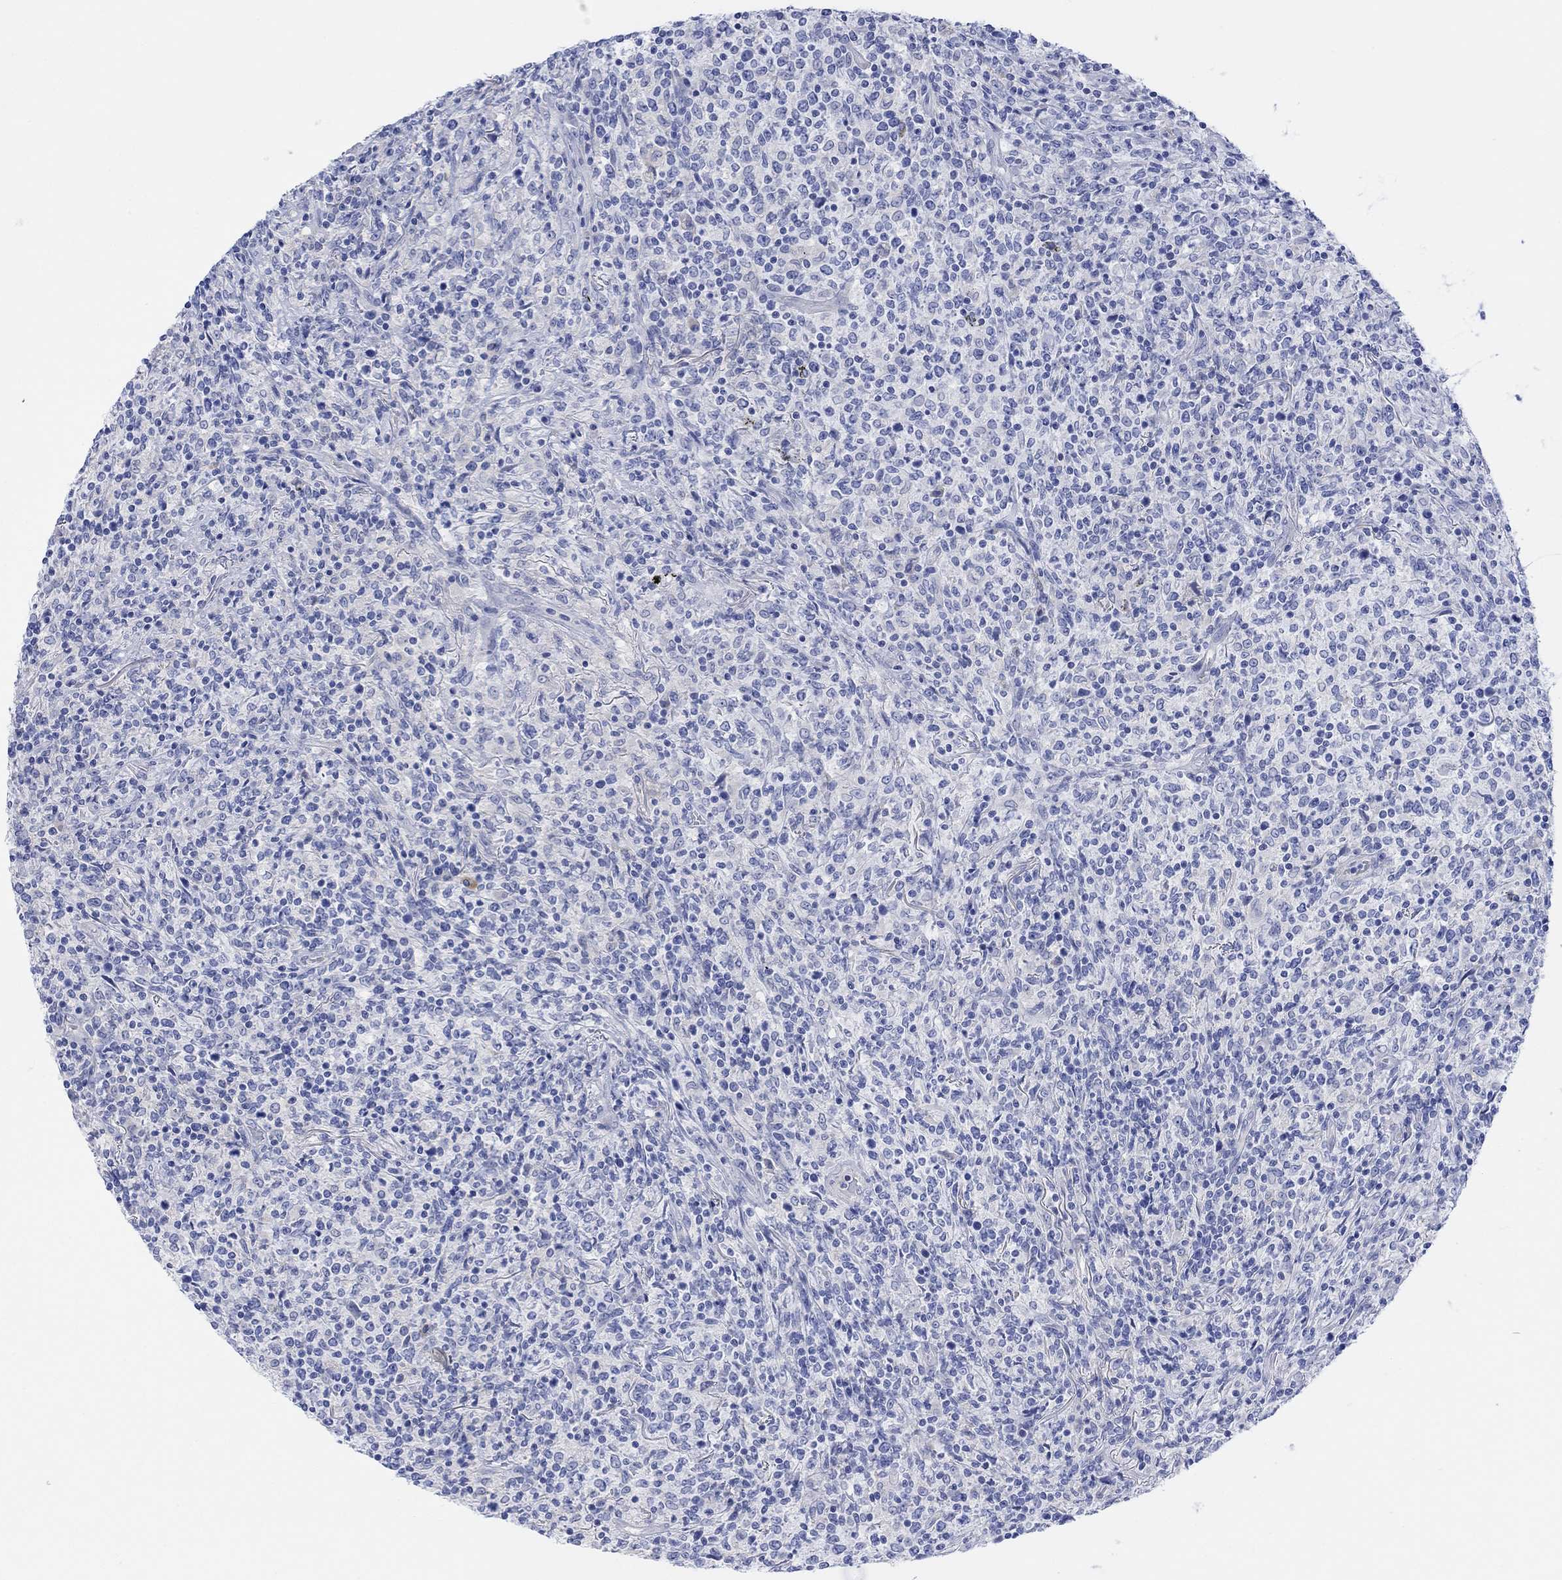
{"staining": {"intensity": "negative", "quantity": "none", "location": "none"}, "tissue": "lymphoma", "cell_type": "Tumor cells", "image_type": "cancer", "snomed": [{"axis": "morphology", "description": "Malignant lymphoma, non-Hodgkin's type, High grade"}, {"axis": "topography", "description": "Lung"}], "caption": "This is an immunohistochemistry micrograph of human lymphoma. There is no expression in tumor cells.", "gene": "GNG13", "patient": {"sex": "male", "age": 79}}